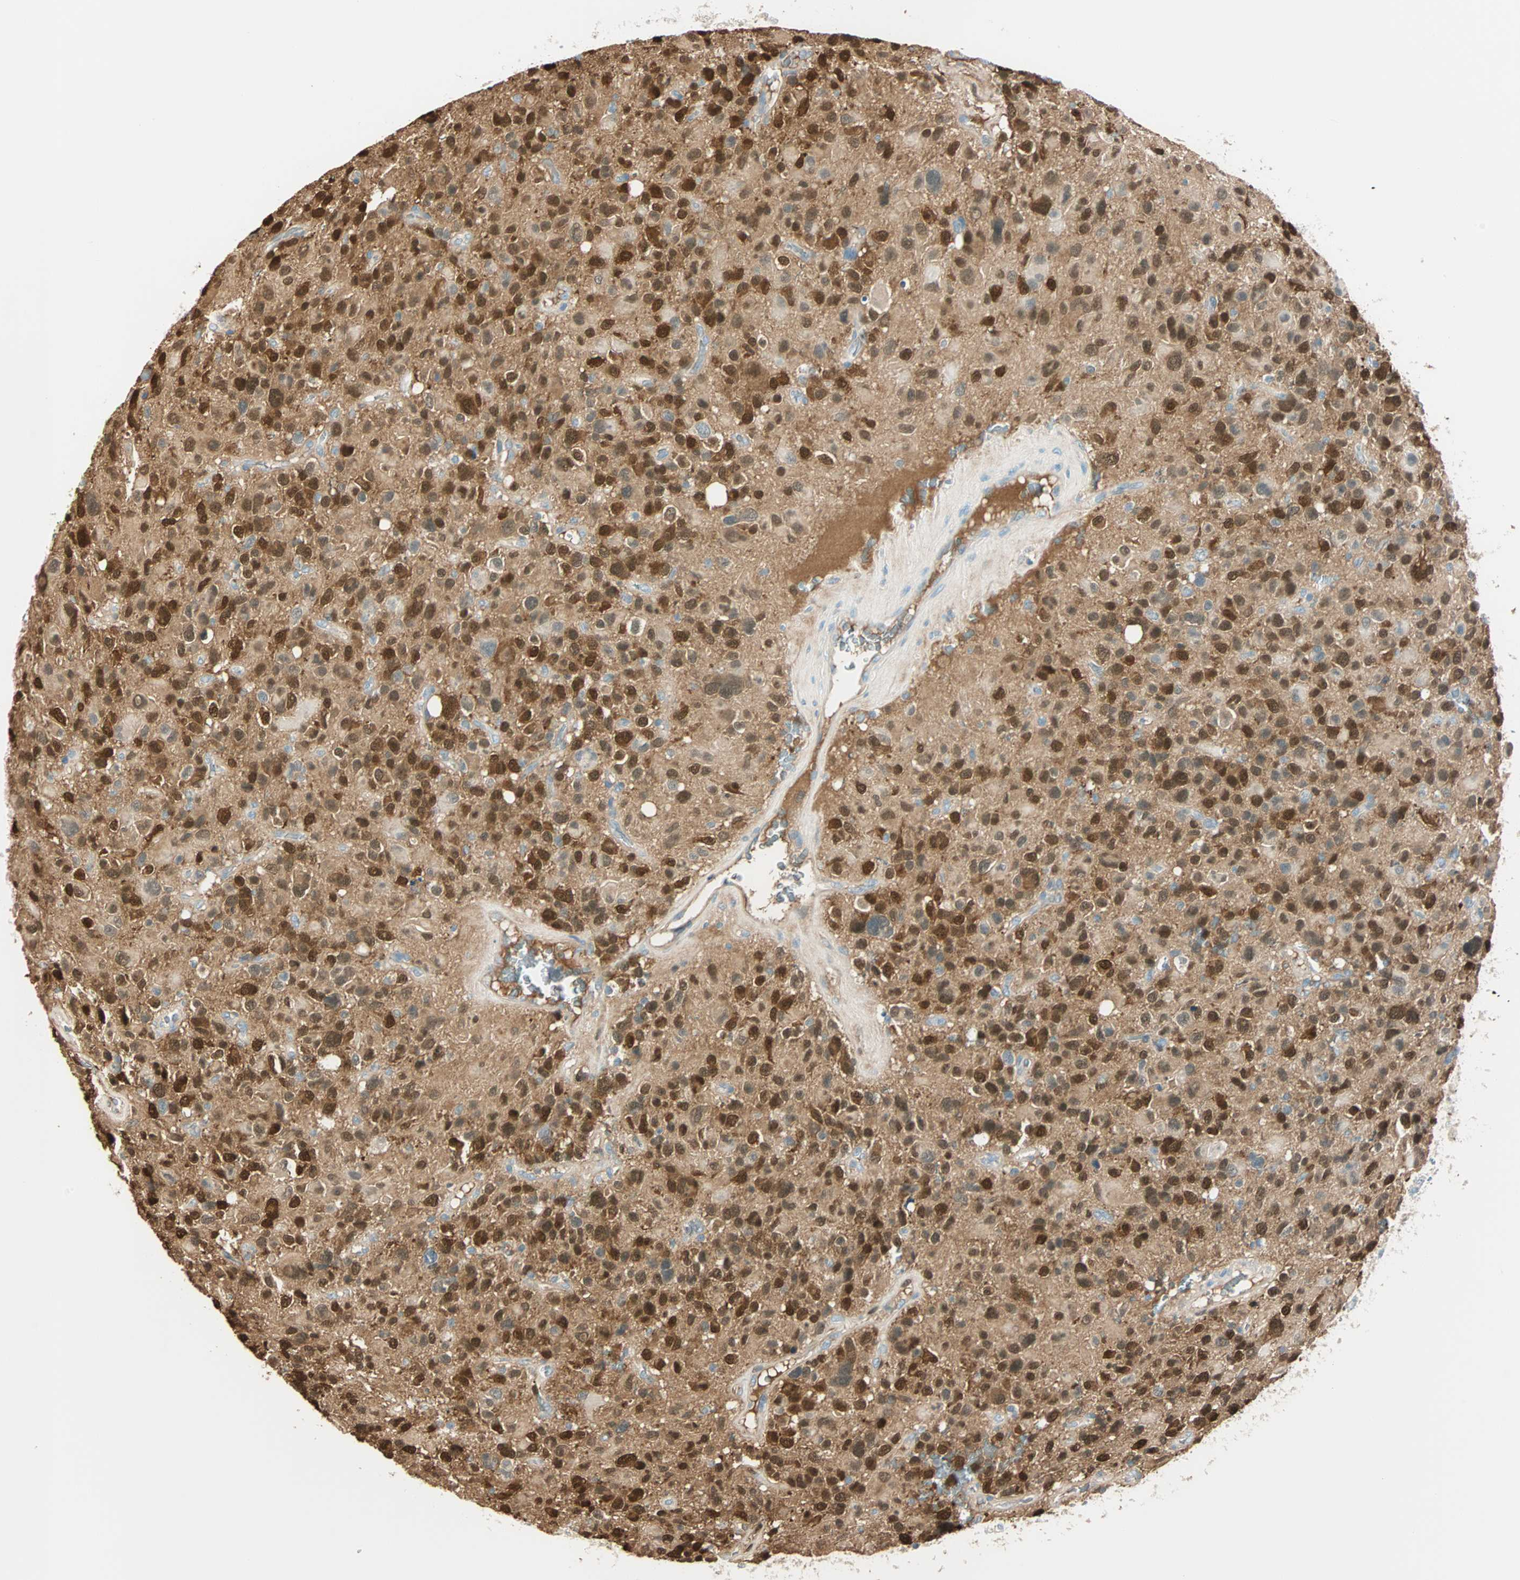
{"staining": {"intensity": "strong", "quantity": ">75%", "location": "cytoplasmic/membranous,nuclear"}, "tissue": "glioma", "cell_type": "Tumor cells", "image_type": "cancer", "snomed": [{"axis": "morphology", "description": "Glioma, malignant, High grade"}, {"axis": "topography", "description": "Brain"}], "caption": "Strong cytoplasmic/membranous and nuclear protein expression is identified in about >75% of tumor cells in high-grade glioma (malignant).", "gene": "S100A1", "patient": {"sex": "male", "age": 48}}